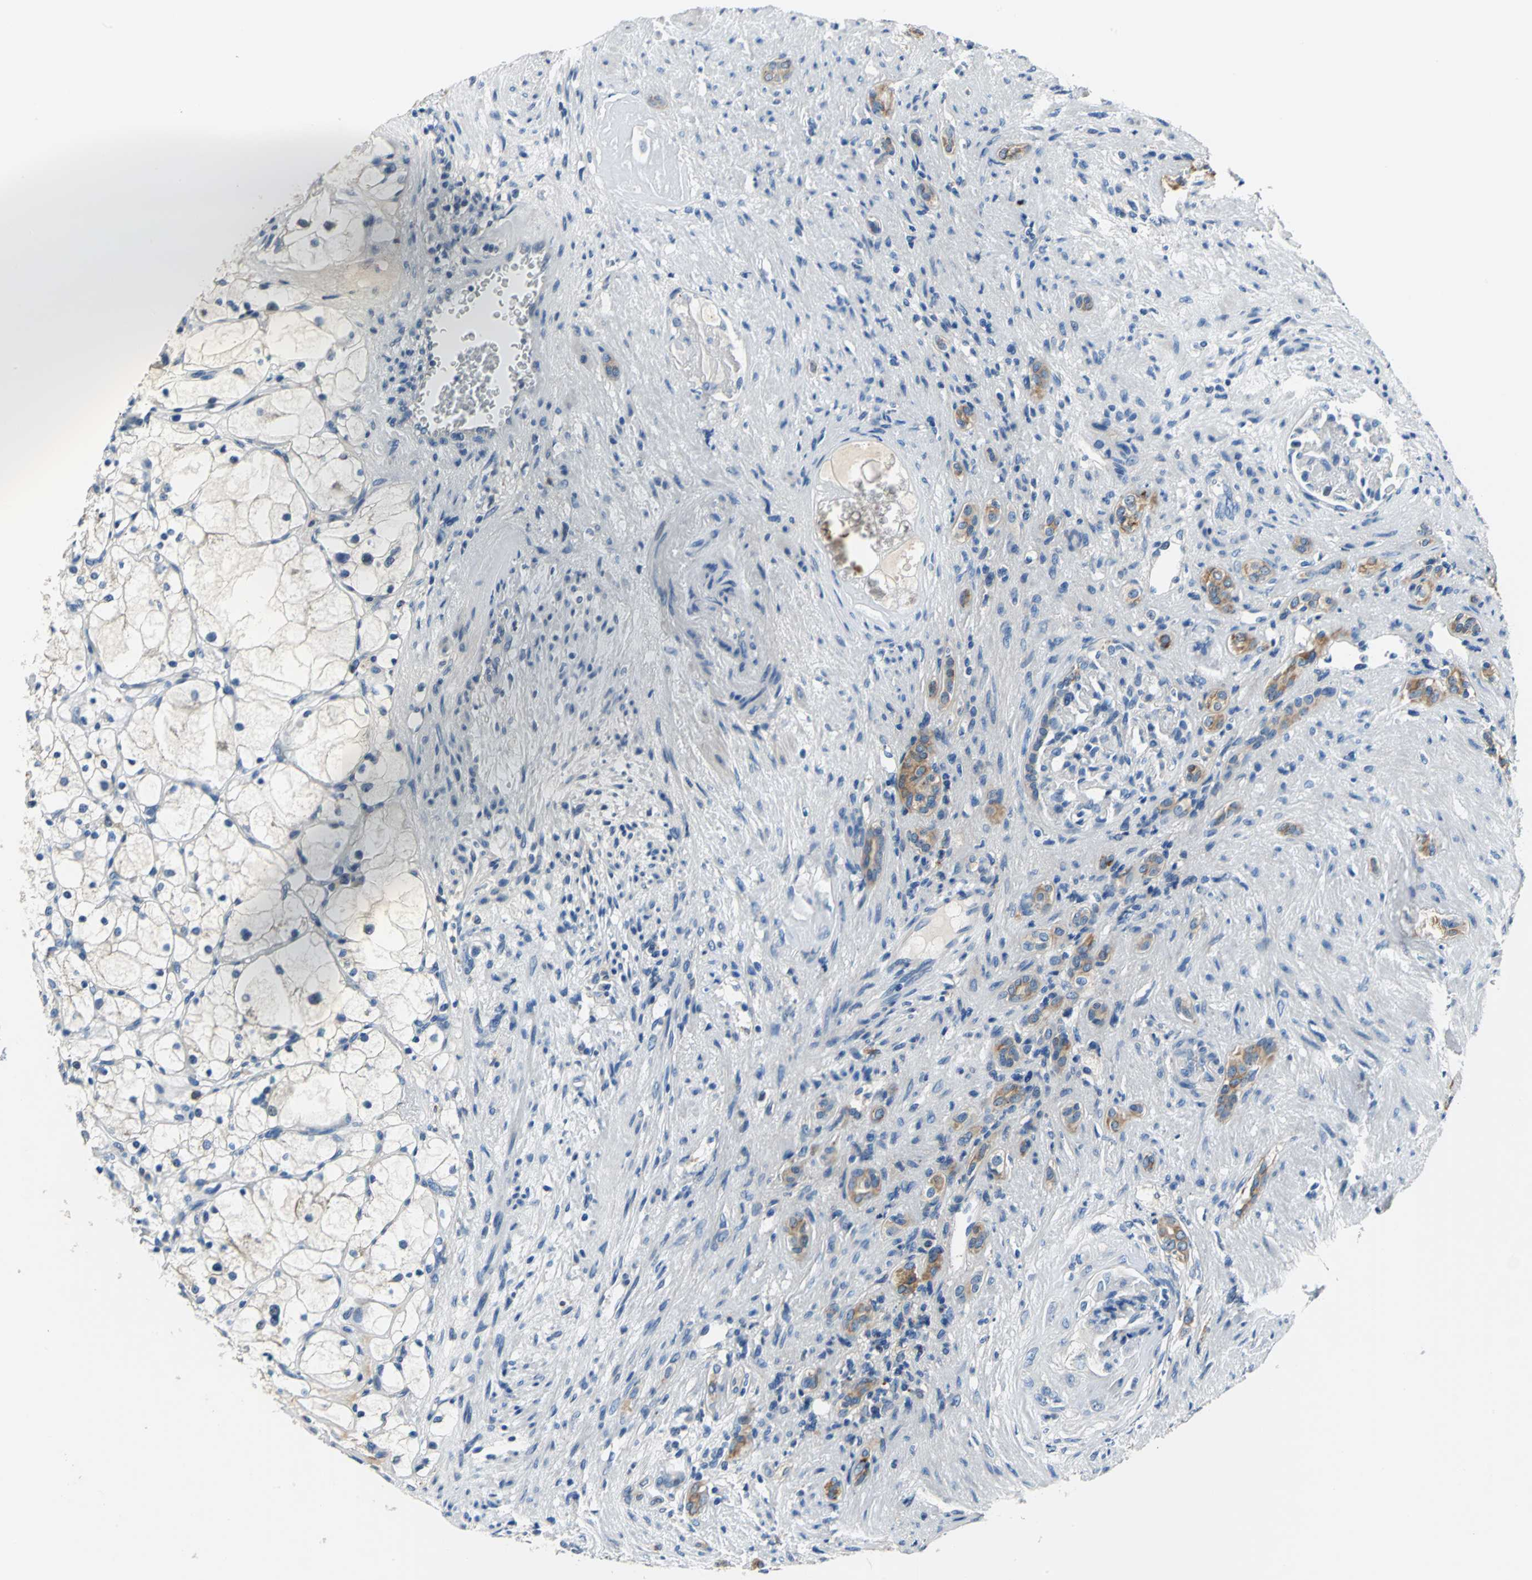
{"staining": {"intensity": "negative", "quantity": "none", "location": "none"}, "tissue": "renal cancer", "cell_type": "Tumor cells", "image_type": "cancer", "snomed": [{"axis": "morphology", "description": "Adenocarcinoma, NOS"}, {"axis": "topography", "description": "Kidney"}], "caption": "This is an immunohistochemistry histopathology image of adenocarcinoma (renal). There is no expression in tumor cells.", "gene": "RASD2", "patient": {"sex": "female", "age": 83}}